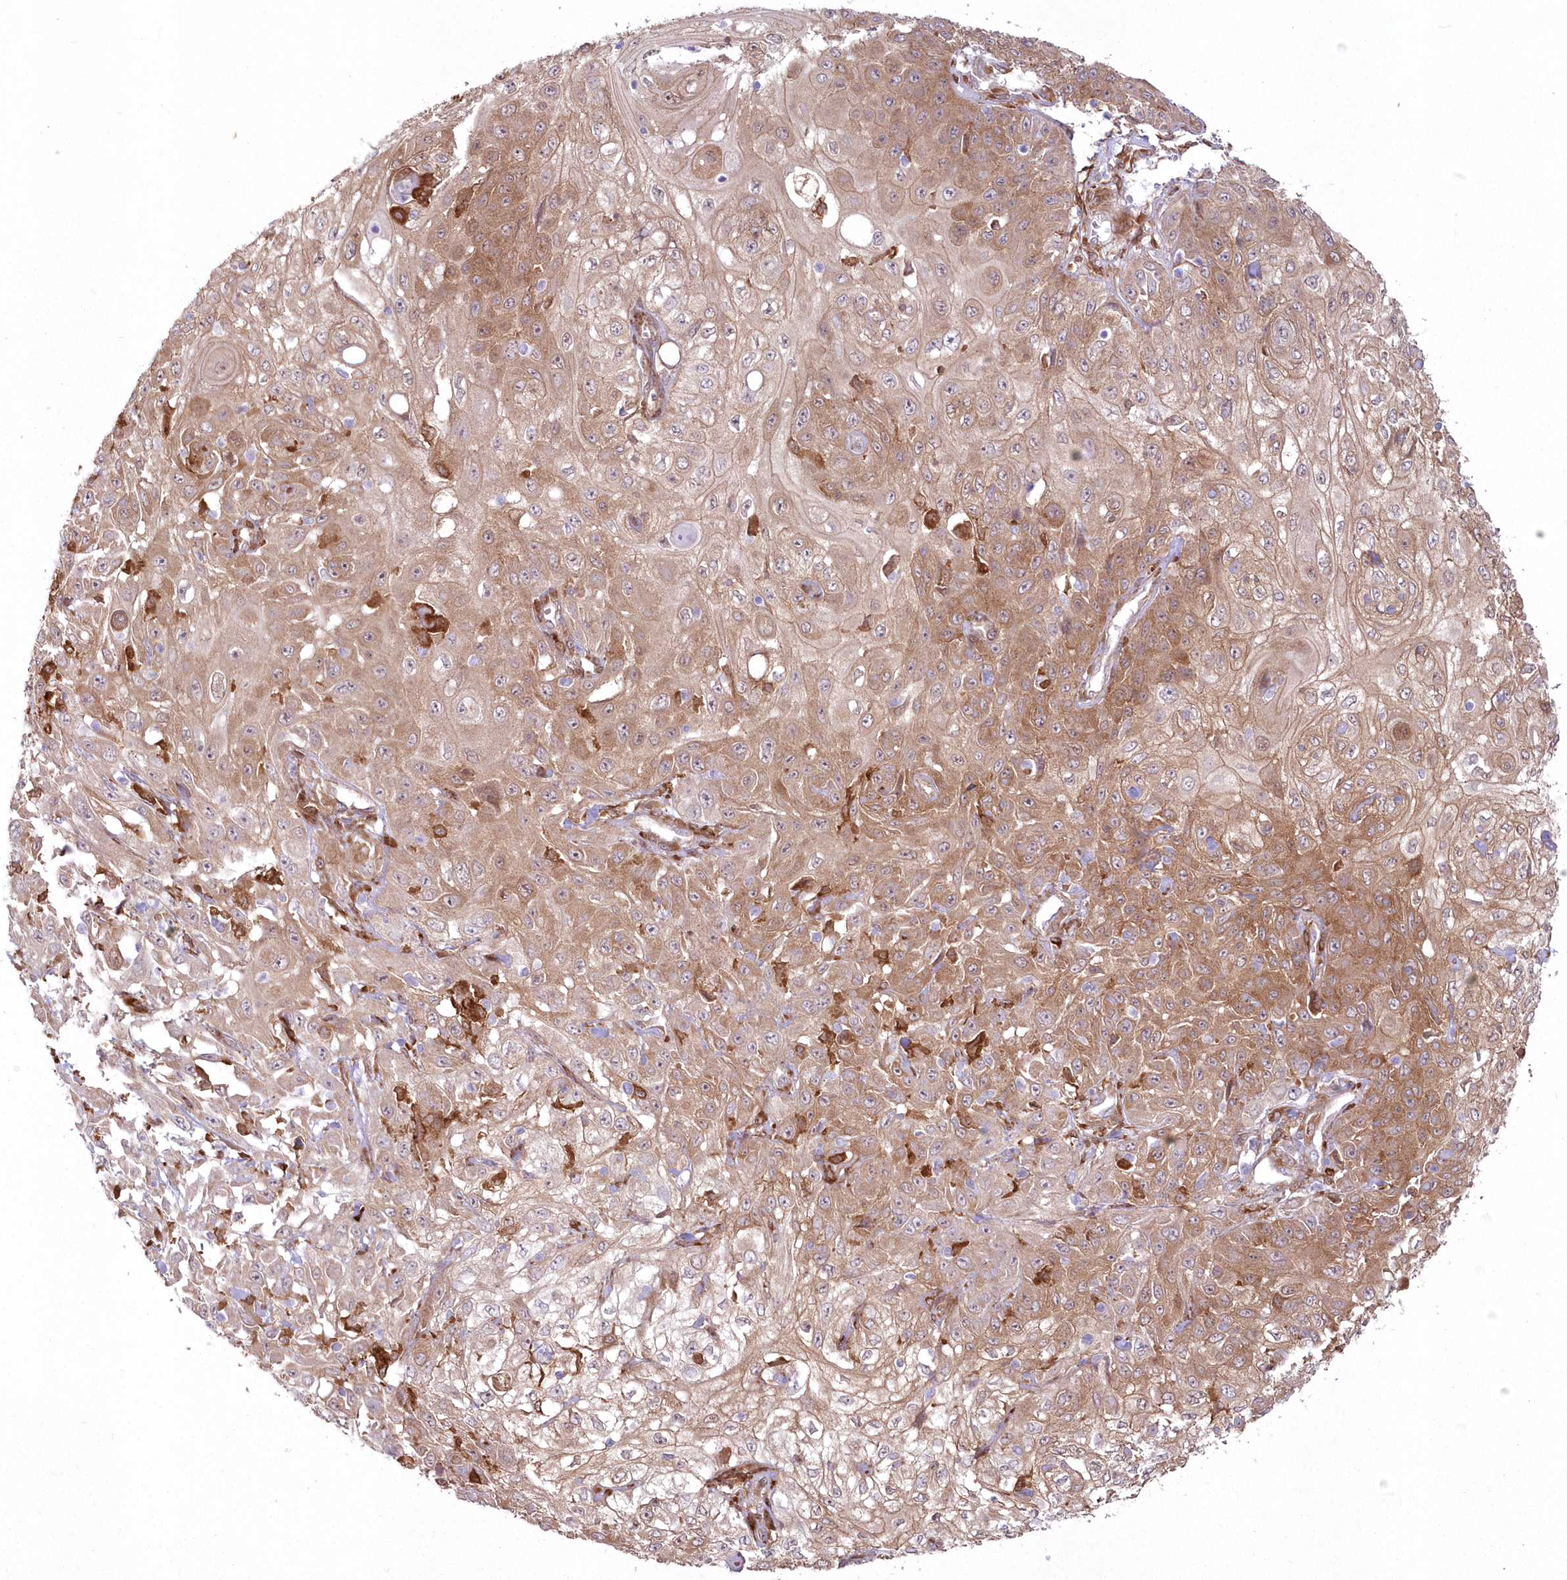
{"staining": {"intensity": "moderate", "quantity": ">75%", "location": "cytoplasmic/membranous"}, "tissue": "skin cancer", "cell_type": "Tumor cells", "image_type": "cancer", "snomed": [{"axis": "morphology", "description": "Squamous cell carcinoma, NOS"}, {"axis": "morphology", "description": "Squamous cell carcinoma, metastatic, NOS"}, {"axis": "topography", "description": "Skin"}, {"axis": "topography", "description": "Lymph node"}], "caption": "Human skin metastatic squamous cell carcinoma stained with a brown dye demonstrates moderate cytoplasmic/membranous positive expression in approximately >75% of tumor cells.", "gene": "SH3PXD2B", "patient": {"sex": "male", "age": 75}}